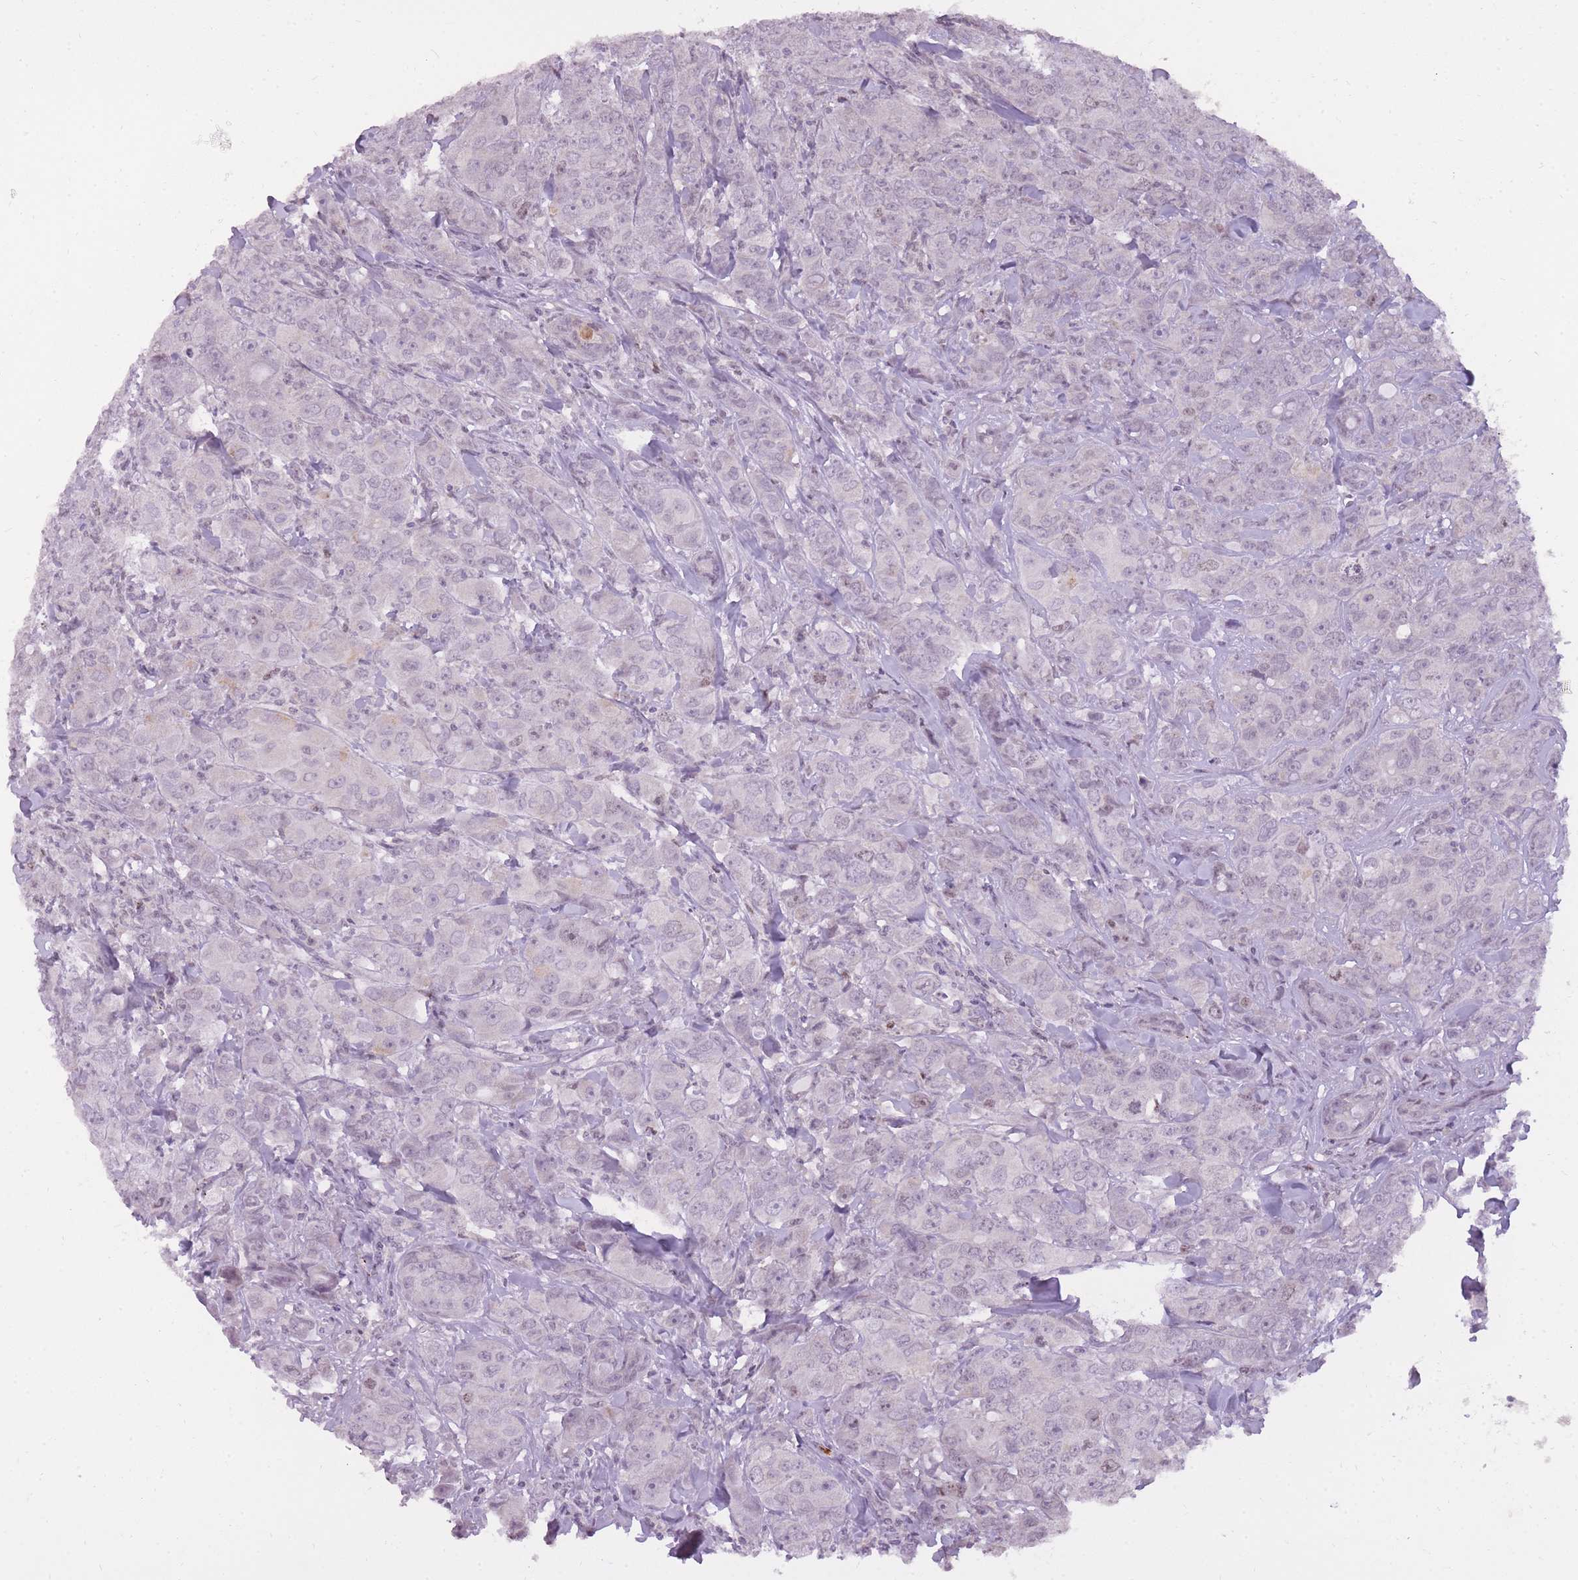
{"staining": {"intensity": "weak", "quantity": "<25%", "location": "nuclear"}, "tissue": "breast cancer", "cell_type": "Tumor cells", "image_type": "cancer", "snomed": [{"axis": "morphology", "description": "Duct carcinoma"}, {"axis": "topography", "description": "Breast"}], "caption": "Tumor cells show no significant protein expression in intraductal carcinoma (breast).", "gene": "TIGD1", "patient": {"sex": "female", "age": 43}}